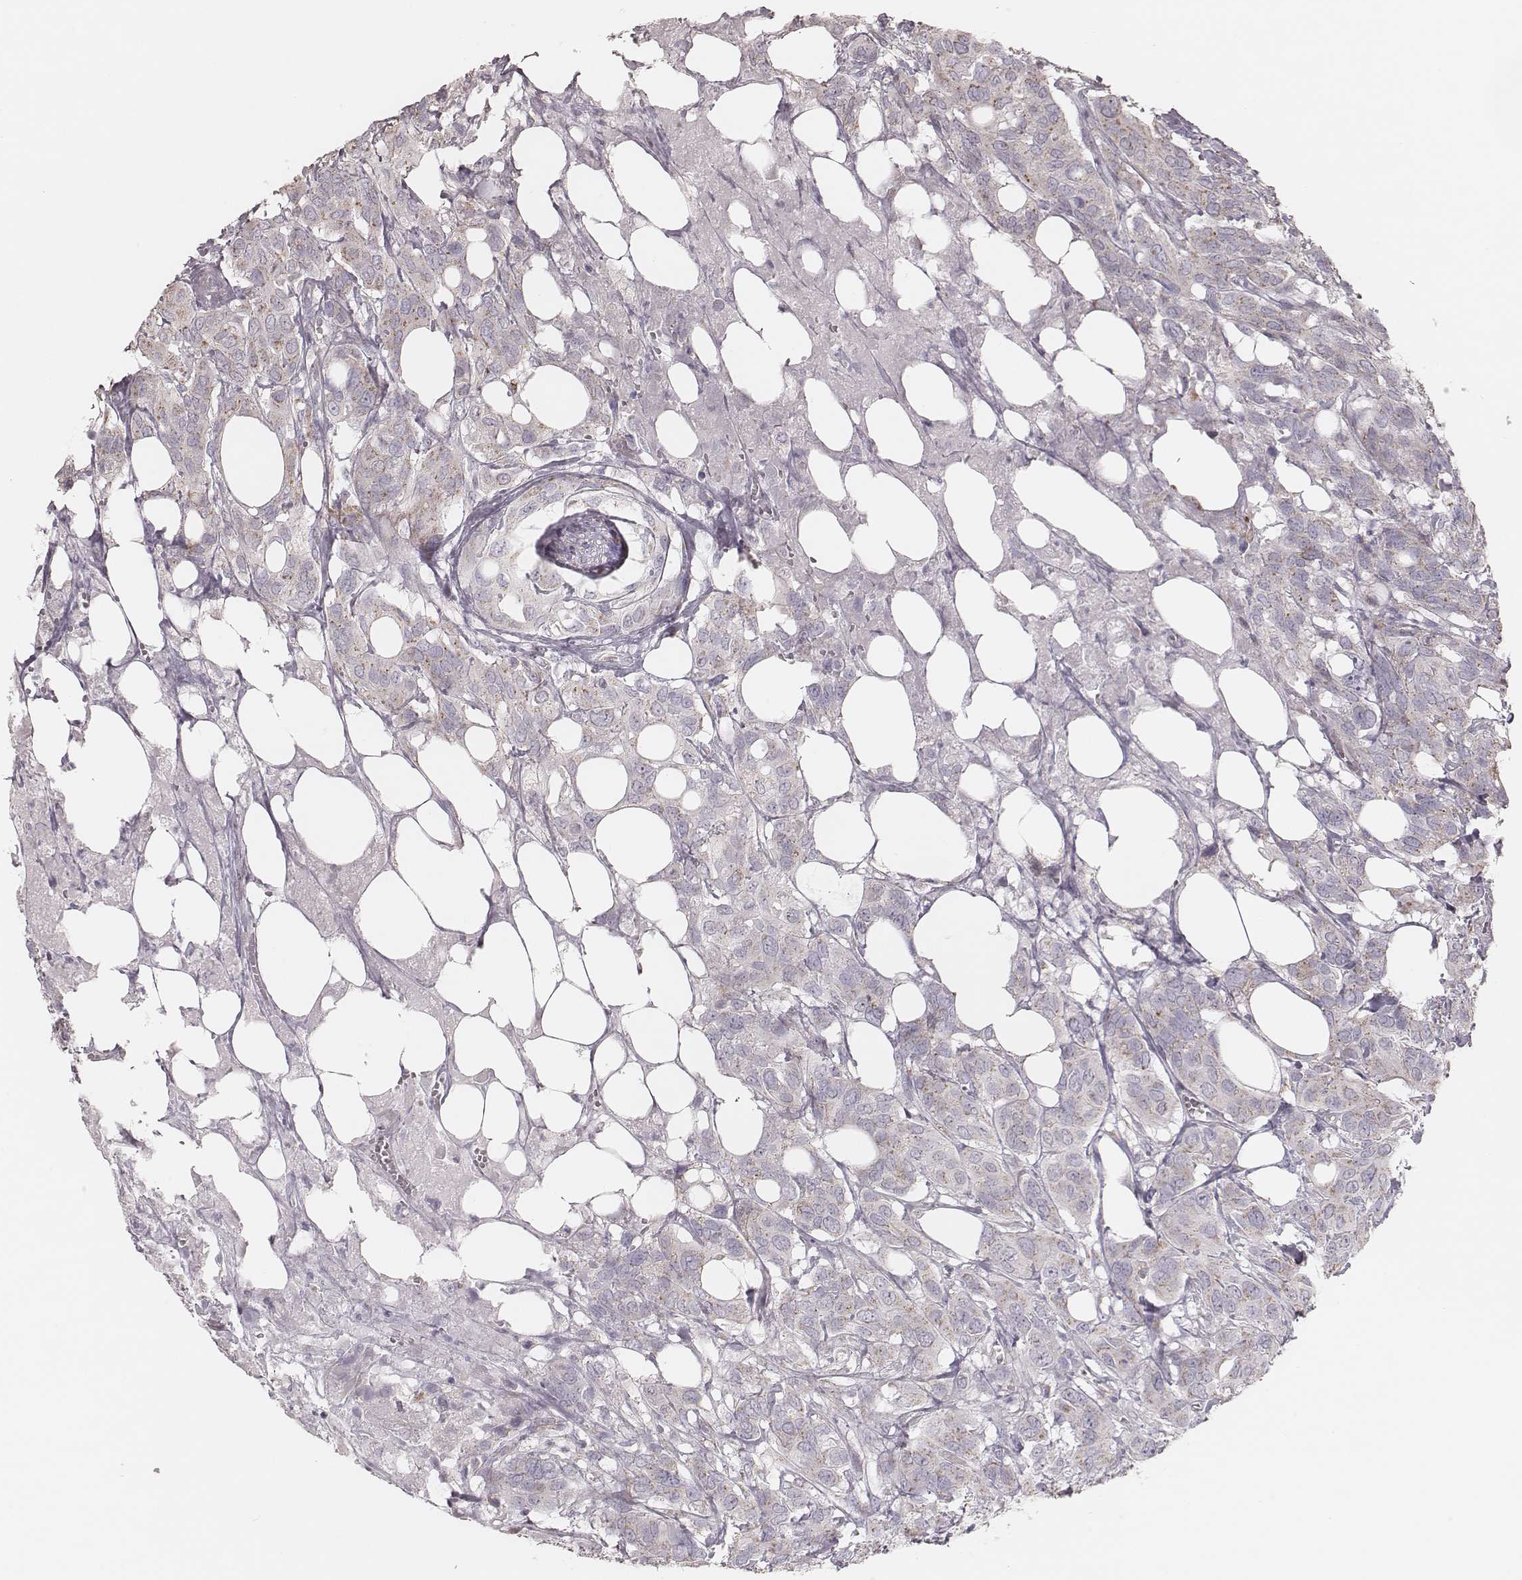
{"staining": {"intensity": "weak", "quantity": ">75%", "location": "cytoplasmic/membranous"}, "tissue": "urothelial cancer", "cell_type": "Tumor cells", "image_type": "cancer", "snomed": [{"axis": "morphology", "description": "Urothelial carcinoma, NOS"}, {"axis": "morphology", "description": "Urothelial carcinoma, High grade"}, {"axis": "topography", "description": "Urinary bladder"}], "caption": "Protein expression analysis of human urothelial cancer reveals weak cytoplasmic/membranous expression in approximately >75% of tumor cells.", "gene": "KIF5C", "patient": {"sex": "male", "age": 63}}